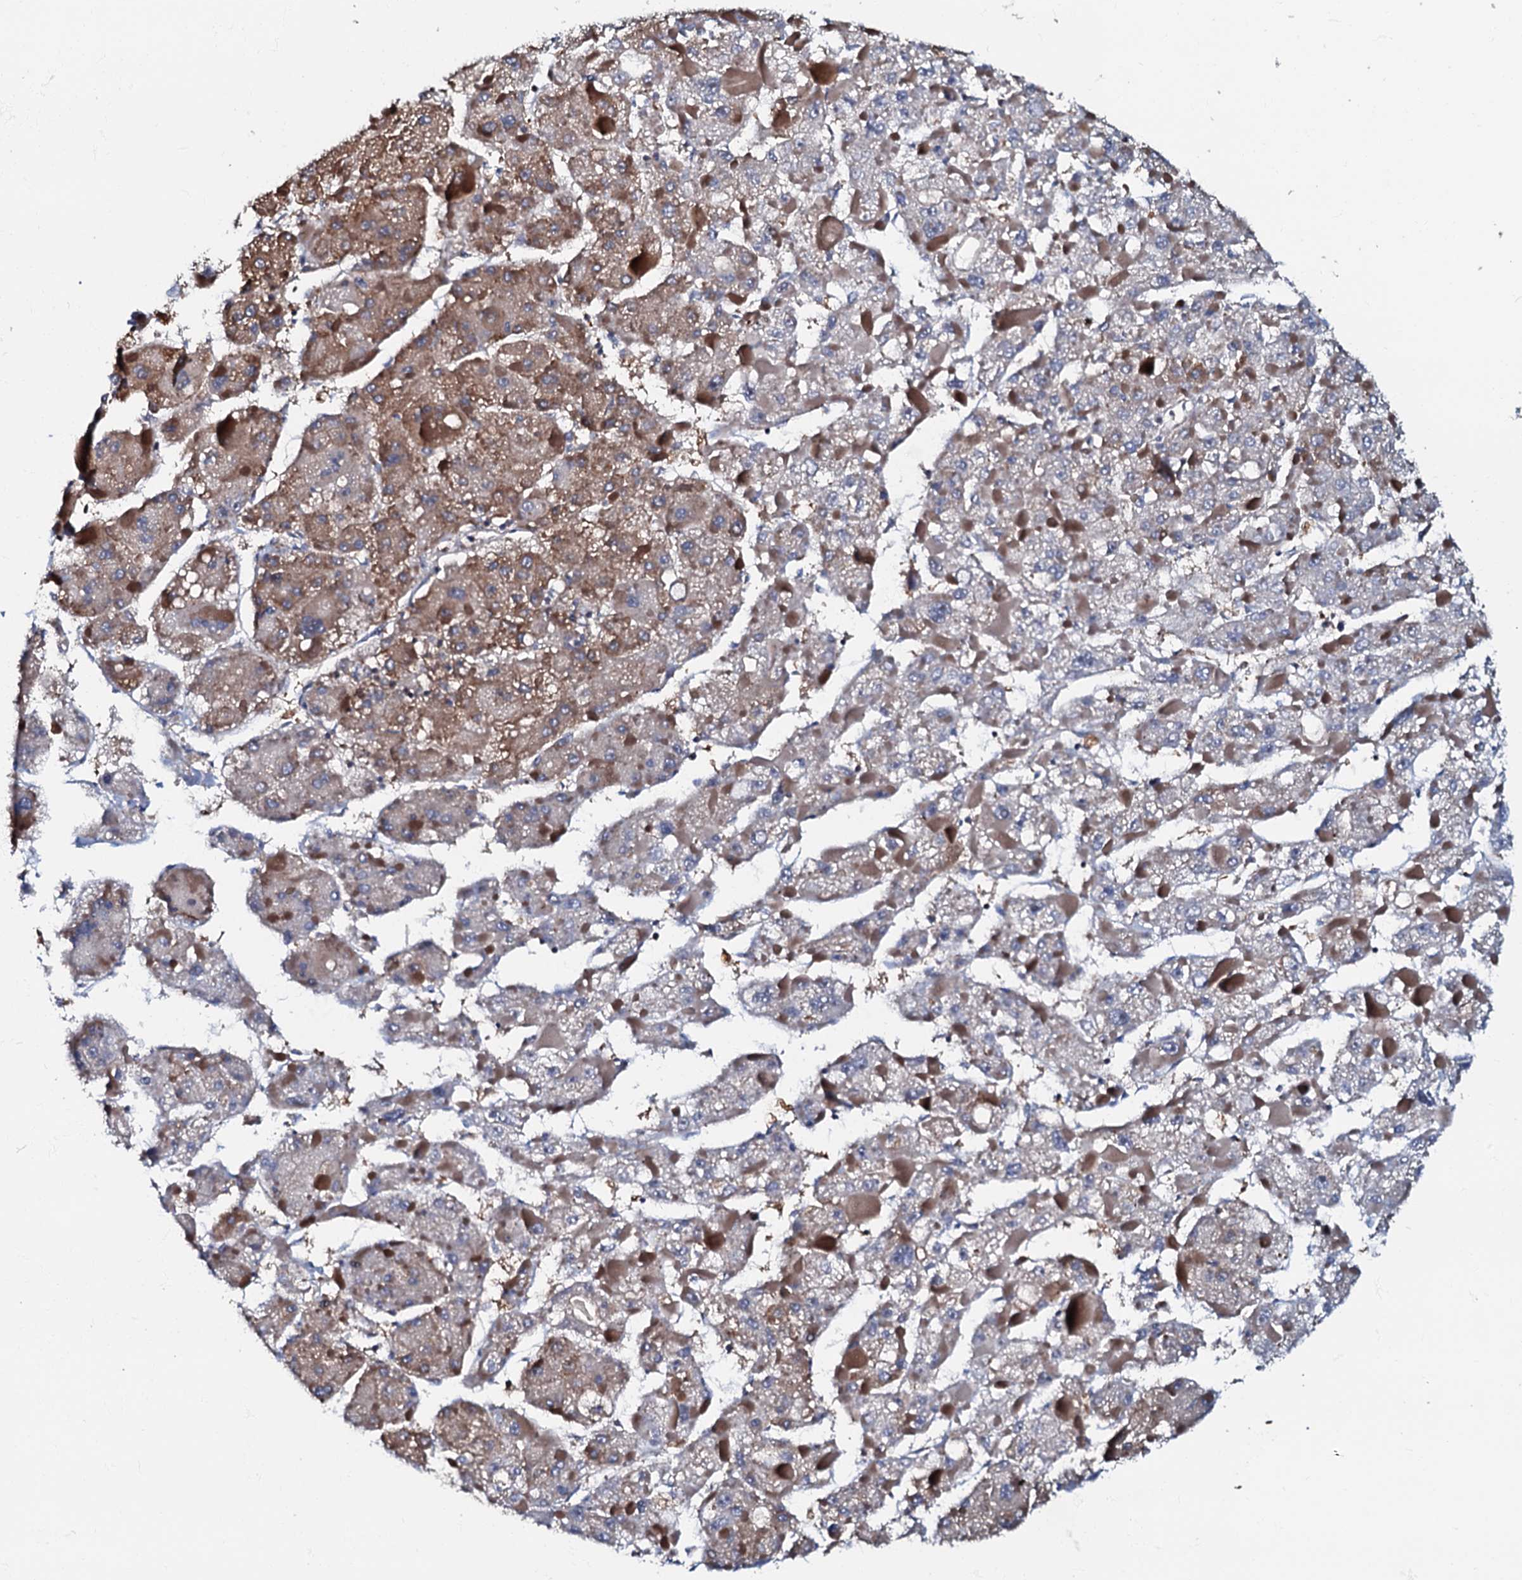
{"staining": {"intensity": "weak", "quantity": "25%-75%", "location": "cytoplasmic/membranous"}, "tissue": "liver cancer", "cell_type": "Tumor cells", "image_type": "cancer", "snomed": [{"axis": "morphology", "description": "Carcinoma, Hepatocellular, NOS"}, {"axis": "topography", "description": "Liver"}], "caption": "Tumor cells demonstrate low levels of weak cytoplasmic/membranous staining in approximately 25%-75% of cells in human hepatocellular carcinoma (liver).", "gene": "OSBP", "patient": {"sex": "female", "age": 73}}